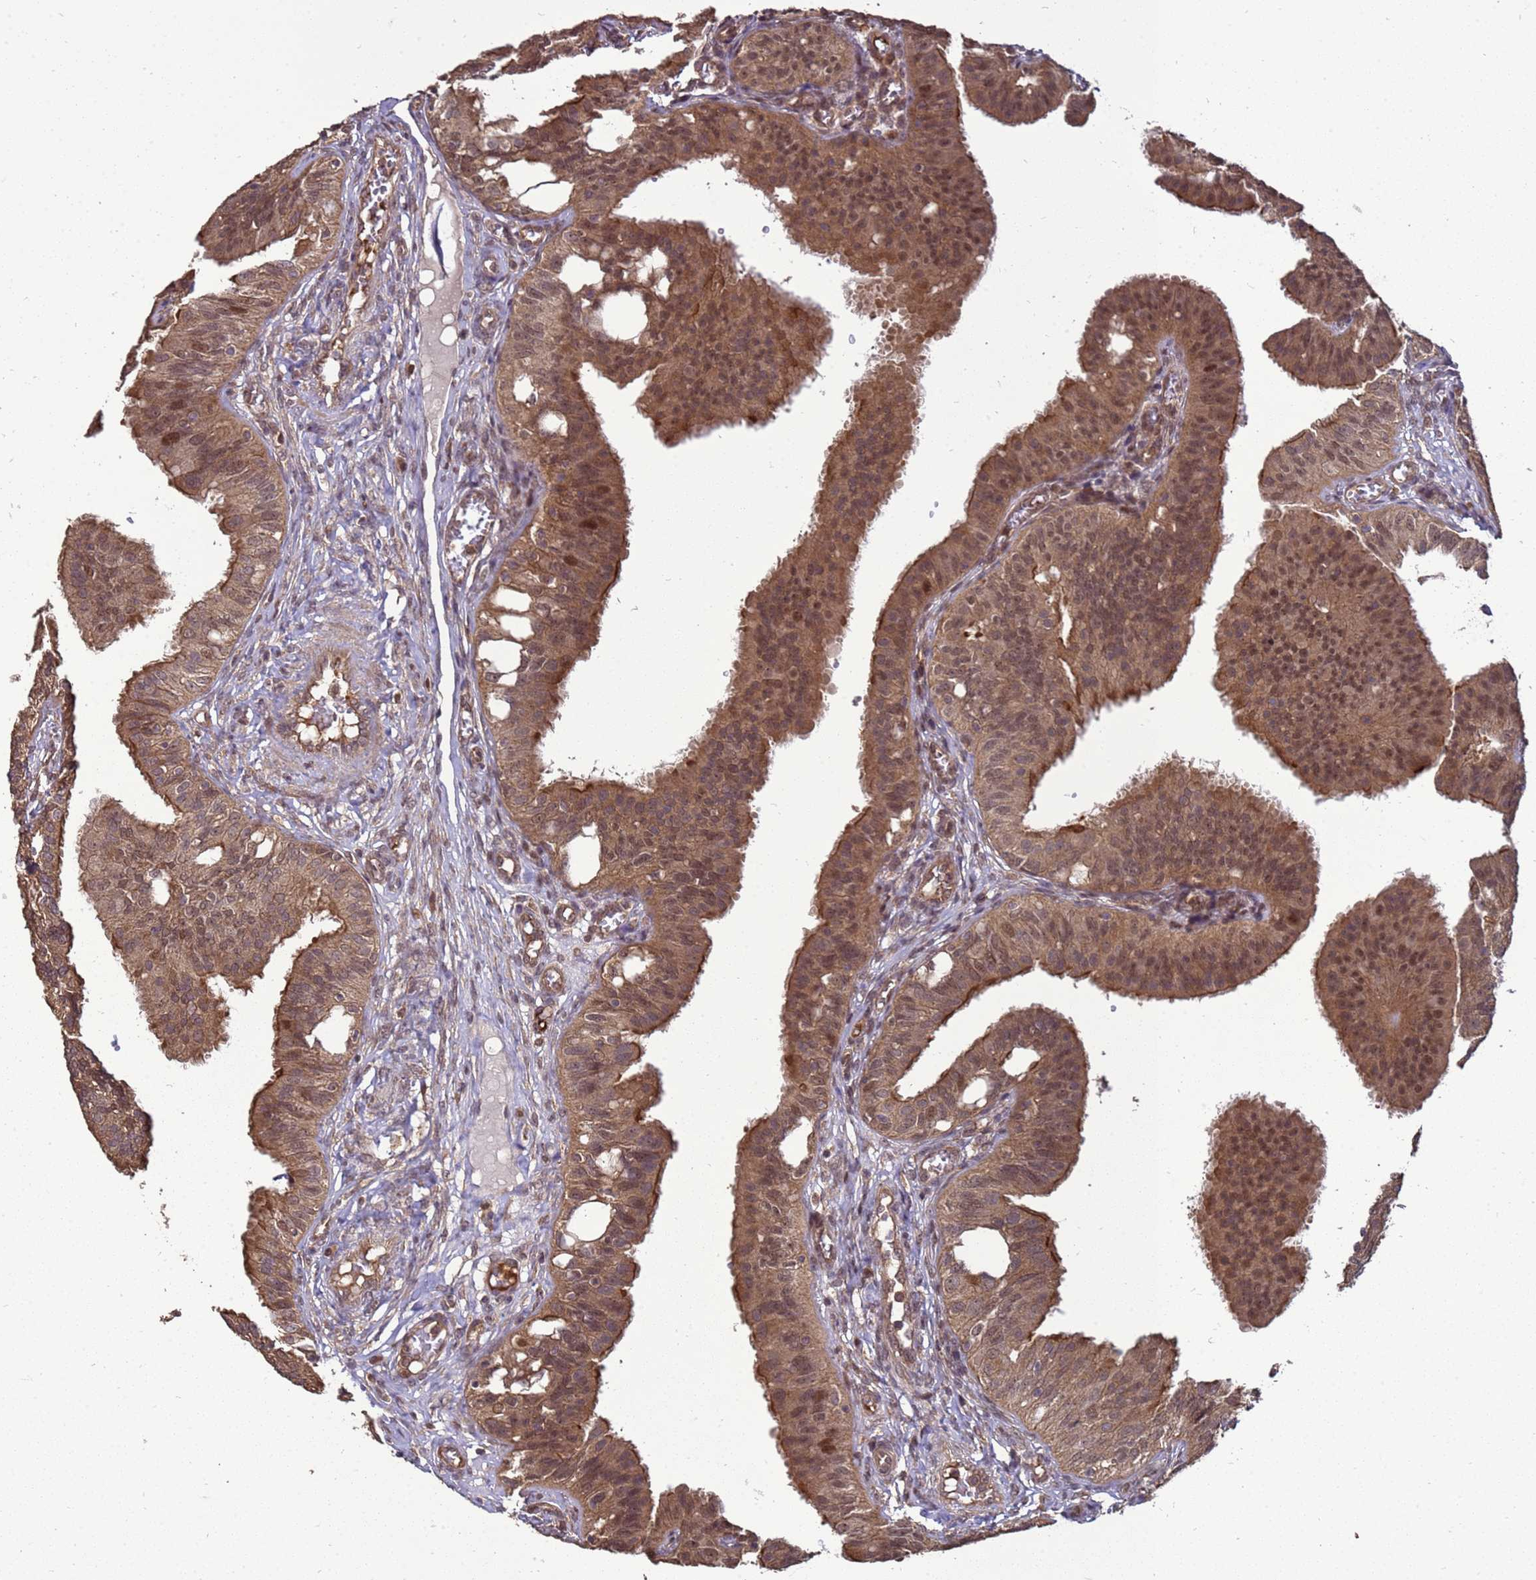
{"staining": {"intensity": "moderate", "quantity": ">75%", "location": "cytoplasmic/membranous,nuclear"}, "tissue": "fallopian tube", "cell_type": "Glandular cells", "image_type": "normal", "snomed": [{"axis": "morphology", "description": "Normal tissue, NOS"}, {"axis": "topography", "description": "Fallopian tube"}, {"axis": "topography", "description": "Ovary"}], "caption": "The histopathology image displays immunohistochemical staining of normal fallopian tube. There is moderate cytoplasmic/membranous,nuclear staining is appreciated in approximately >75% of glandular cells.", "gene": "CRBN", "patient": {"sex": "female", "age": 42}}